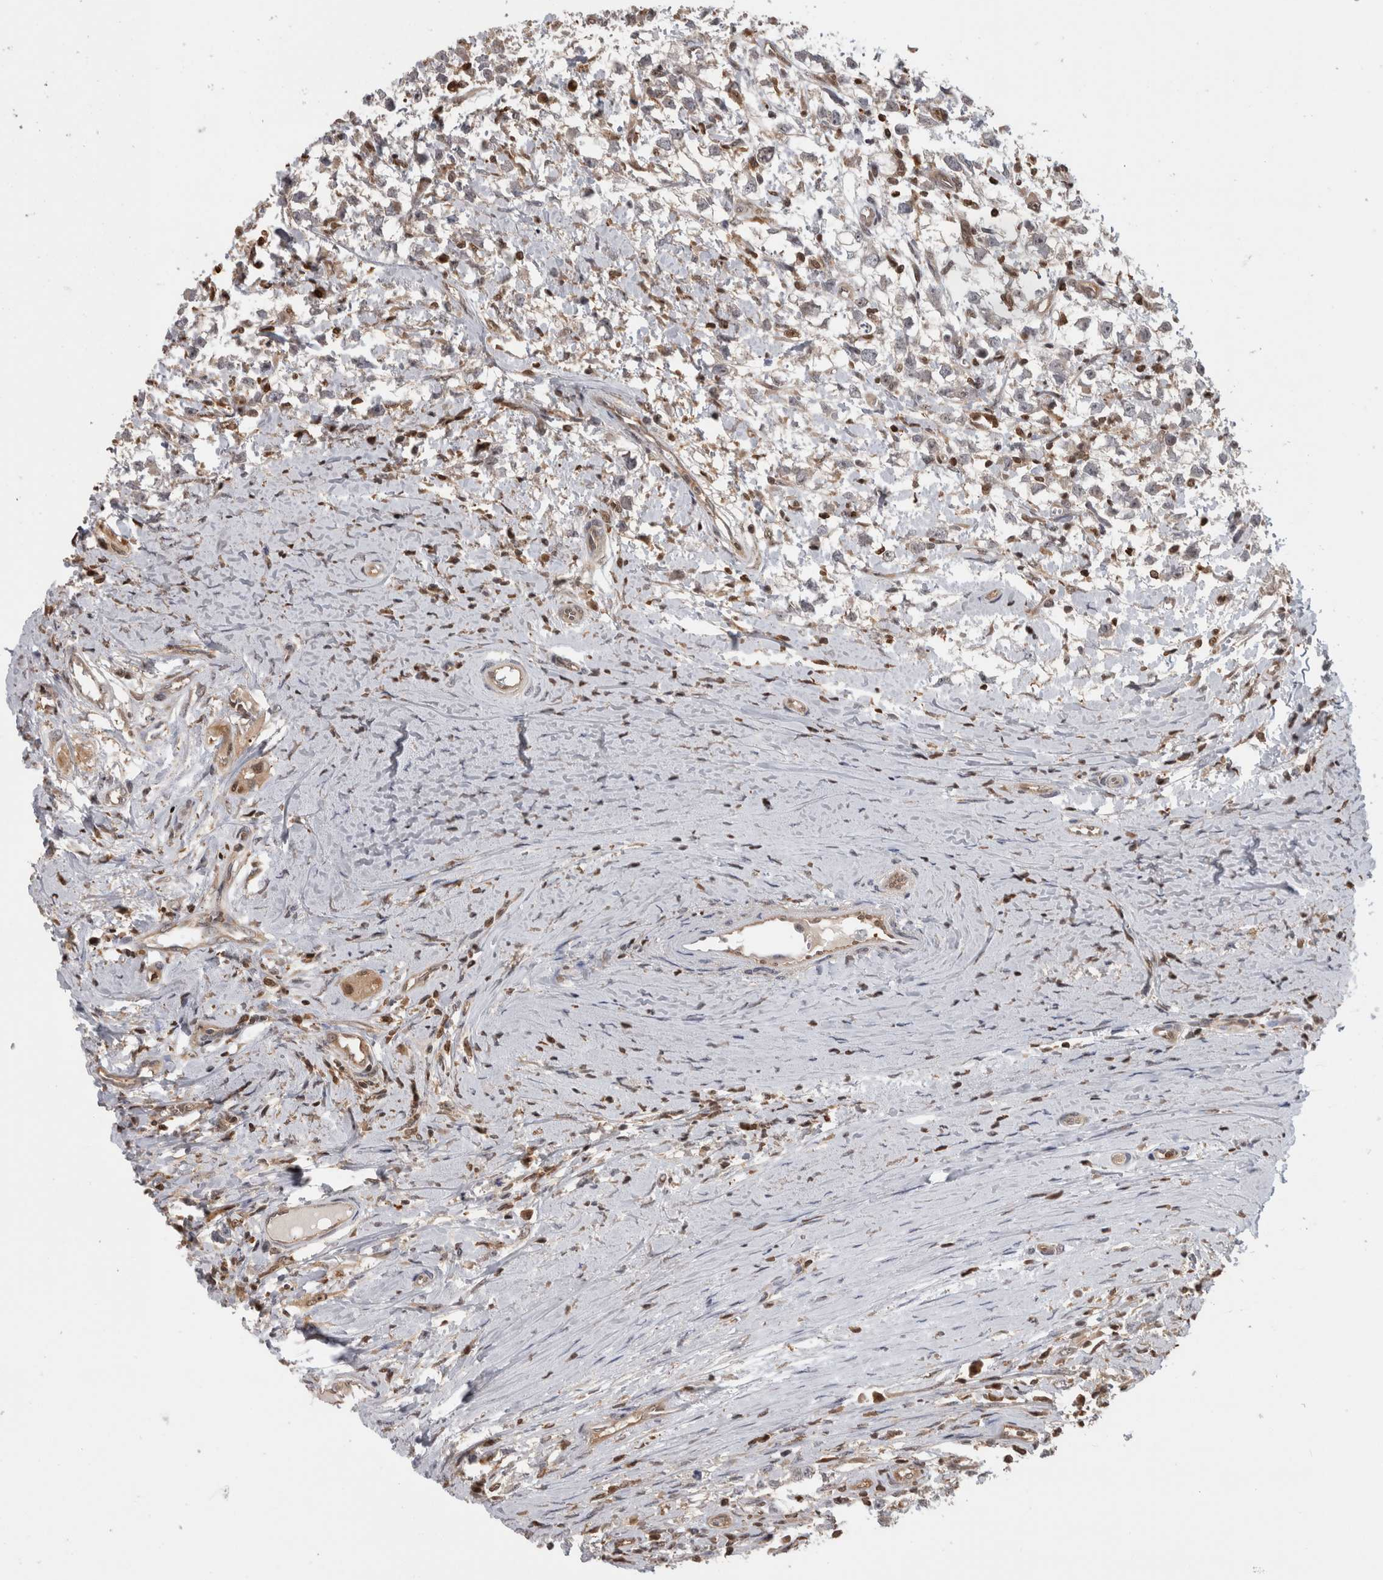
{"staining": {"intensity": "weak", "quantity": "<25%", "location": "nuclear"}, "tissue": "testis cancer", "cell_type": "Tumor cells", "image_type": "cancer", "snomed": [{"axis": "morphology", "description": "Seminoma, NOS"}, {"axis": "morphology", "description": "Carcinoma, Embryonal, NOS"}, {"axis": "topography", "description": "Testis"}], "caption": "A micrograph of human embryonal carcinoma (testis) is negative for staining in tumor cells.", "gene": "TDRD7", "patient": {"sex": "male", "age": 51}}